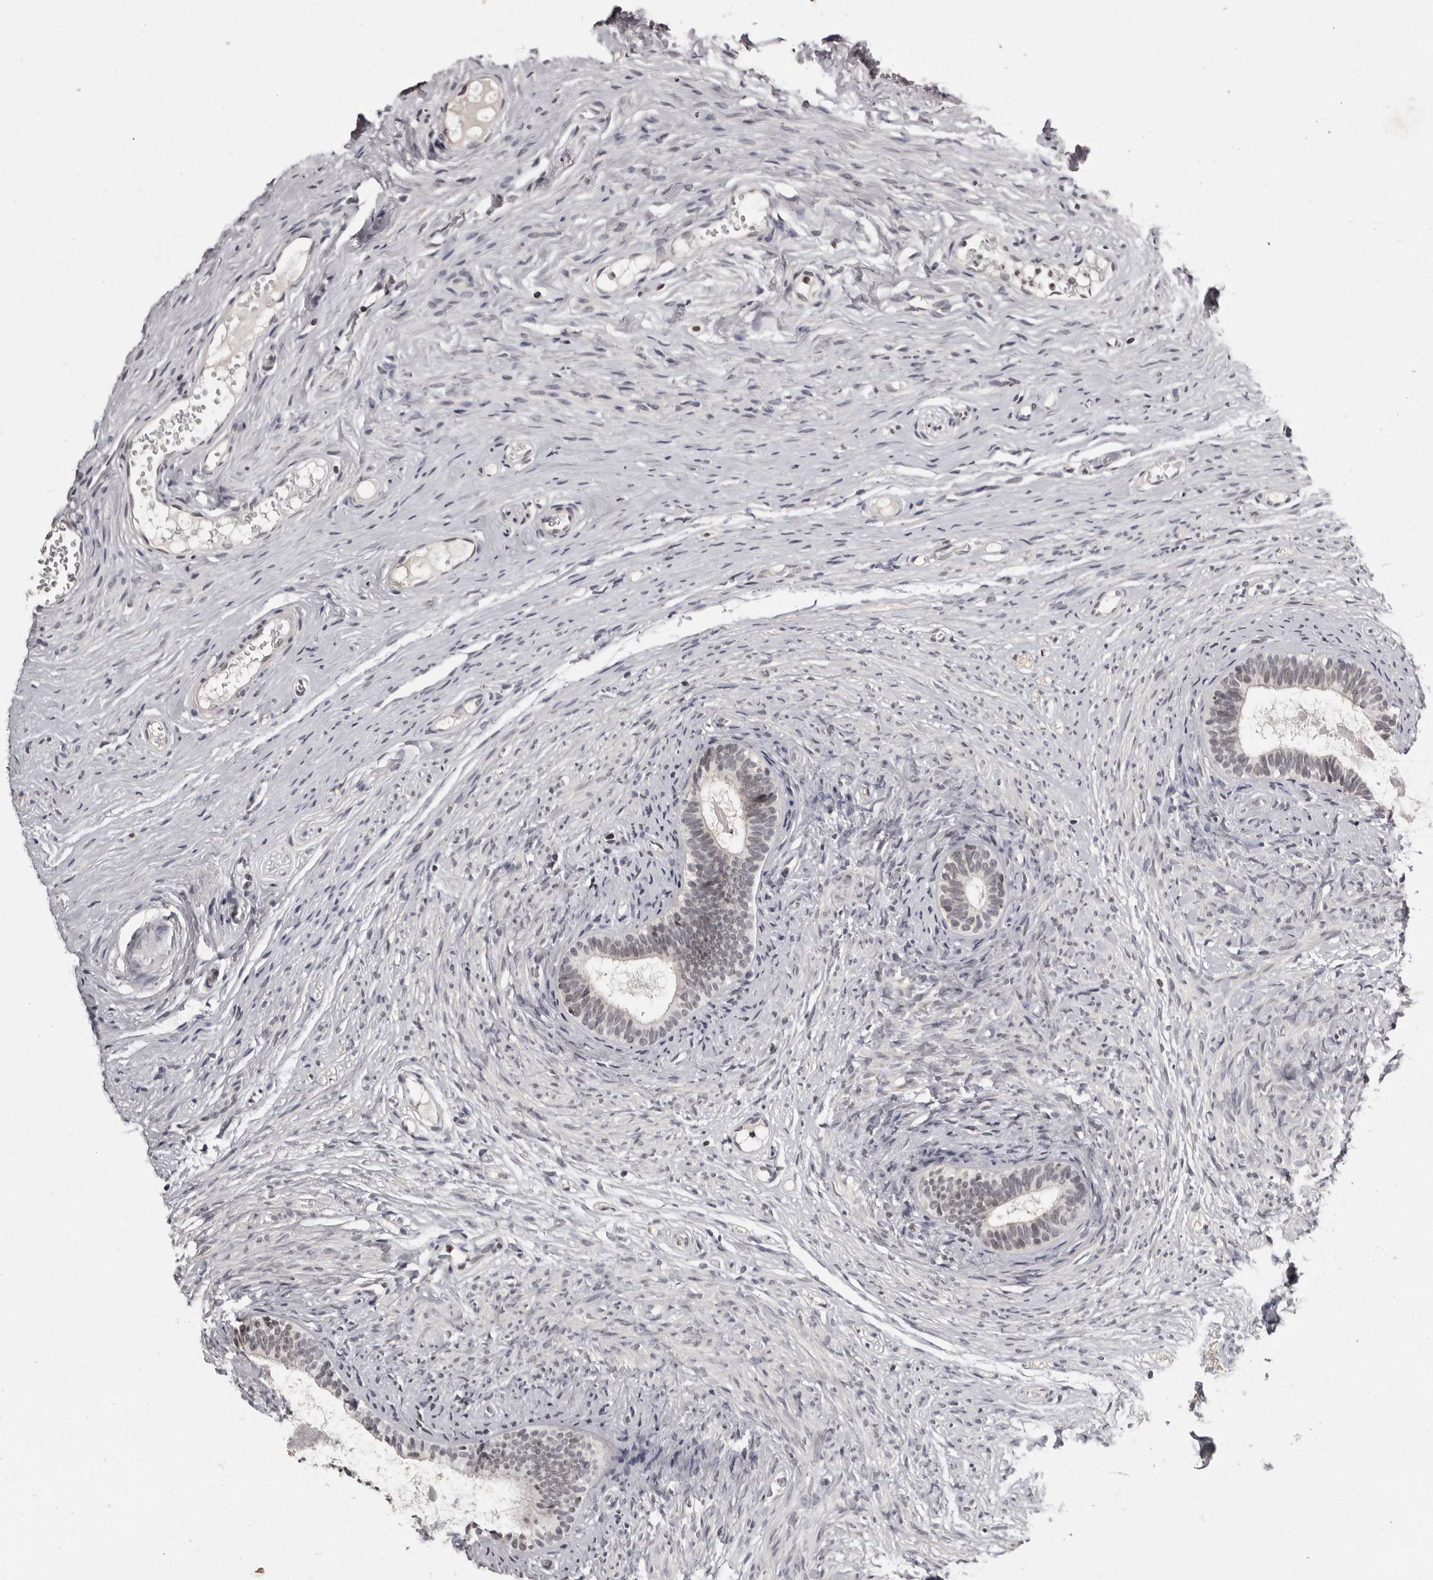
{"staining": {"intensity": "moderate", "quantity": "25%-75%", "location": "cytoplasmic/membranous,nuclear"}, "tissue": "epididymis", "cell_type": "Glandular cells", "image_type": "normal", "snomed": [{"axis": "morphology", "description": "Normal tissue, NOS"}, {"axis": "topography", "description": "Epididymis"}], "caption": "Protein analysis of unremarkable epididymis shows moderate cytoplasmic/membranous,nuclear staining in approximately 25%-75% of glandular cells. (DAB IHC, brown staining for protein, blue staining for nuclei).", "gene": "SRCAP", "patient": {"sex": "male", "age": 9}}